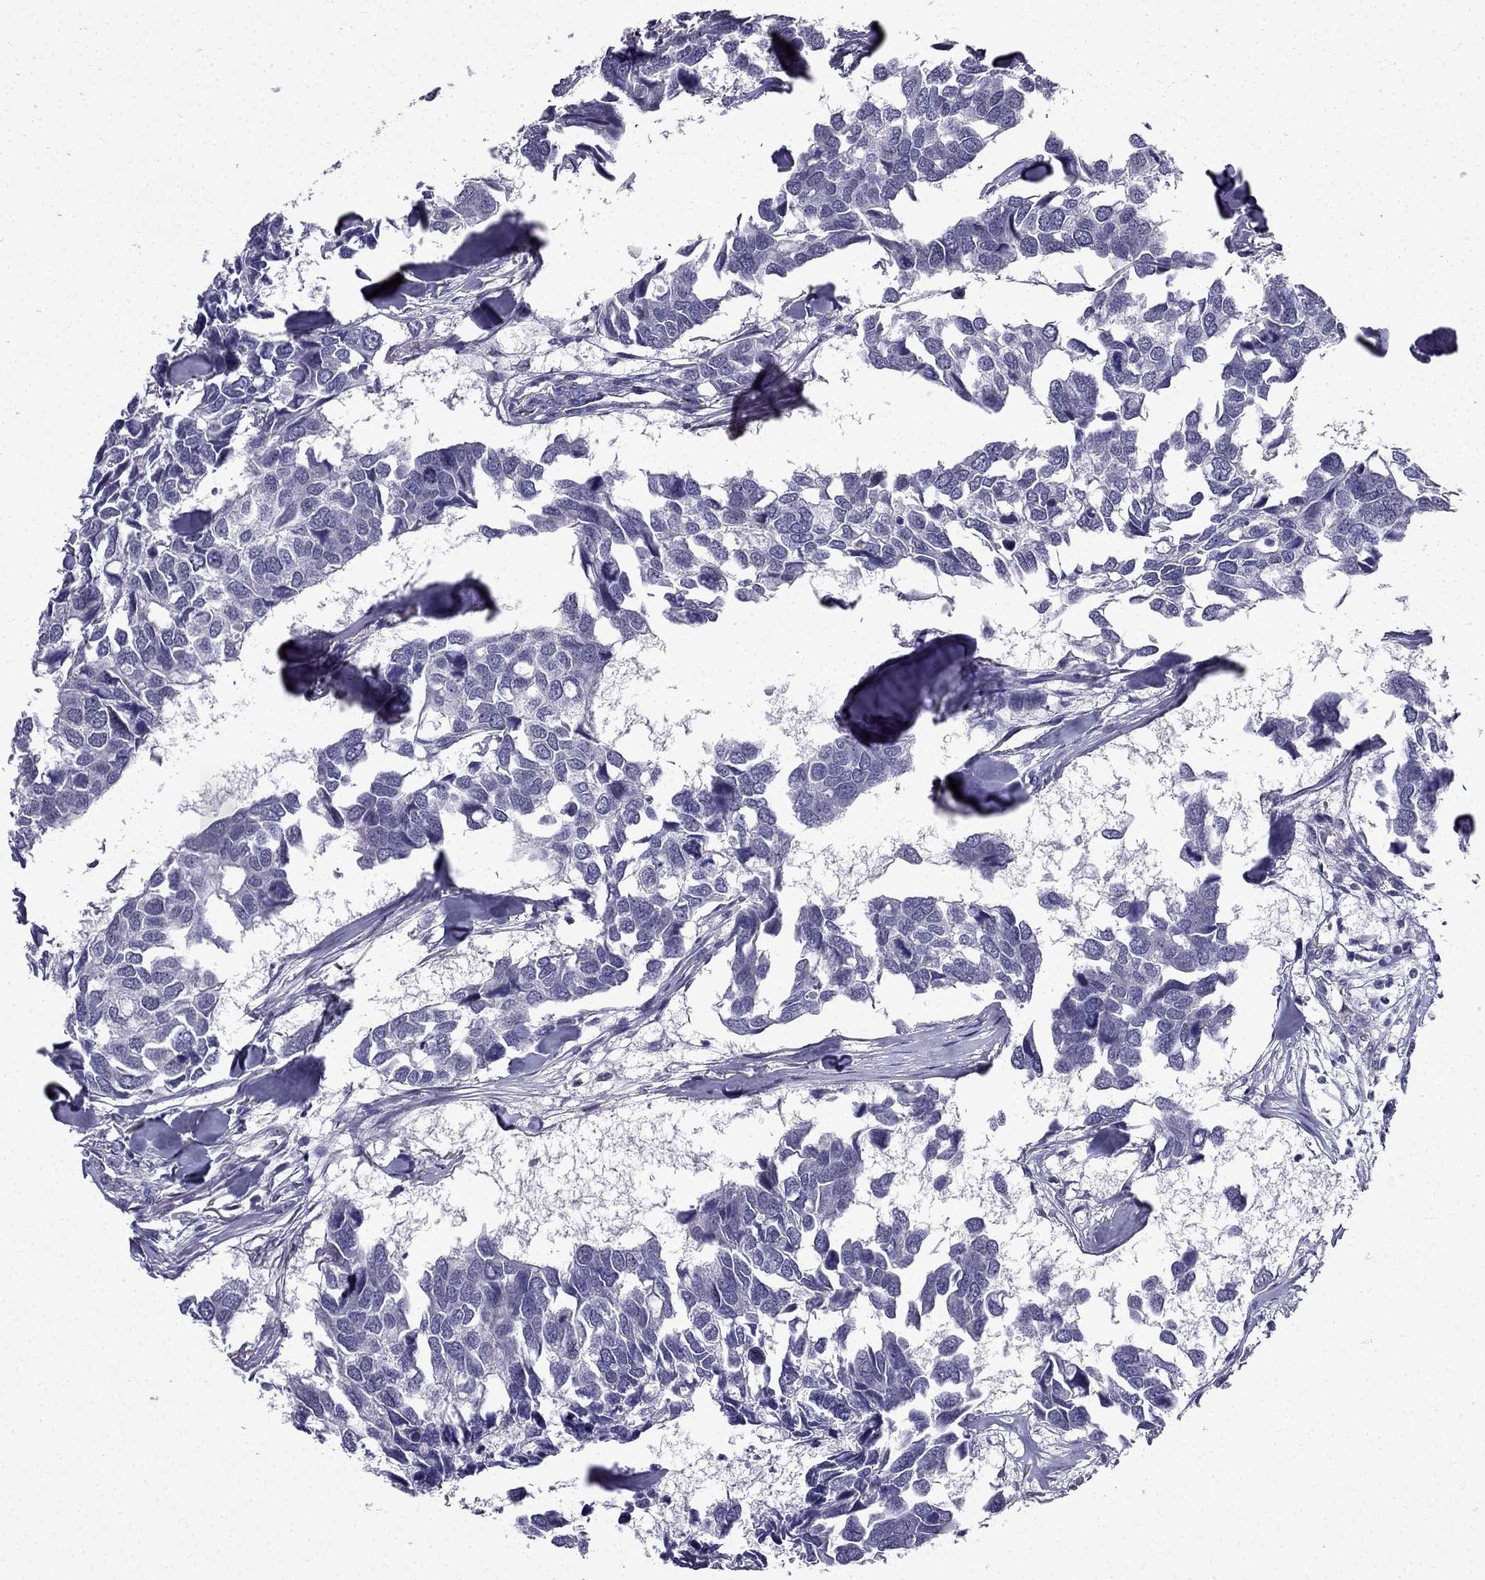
{"staining": {"intensity": "negative", "quantity": "none", "location": "none"}, "tissue": "breast cancer", "cell_type": "Tumor cells", "image_type": "cancer", "snomed": [{"axis": "morphology", "description": "Duct carcinoma"}, {"axis": "topography", "description": "Breast"}], "caption": "This is an immunohistochemistry image of human breast cancer (intraductal carcinoma). There is no staining in tumor cells.", "gene": "SLC6A2", "patient": {"sex": "female", "age": 83}}